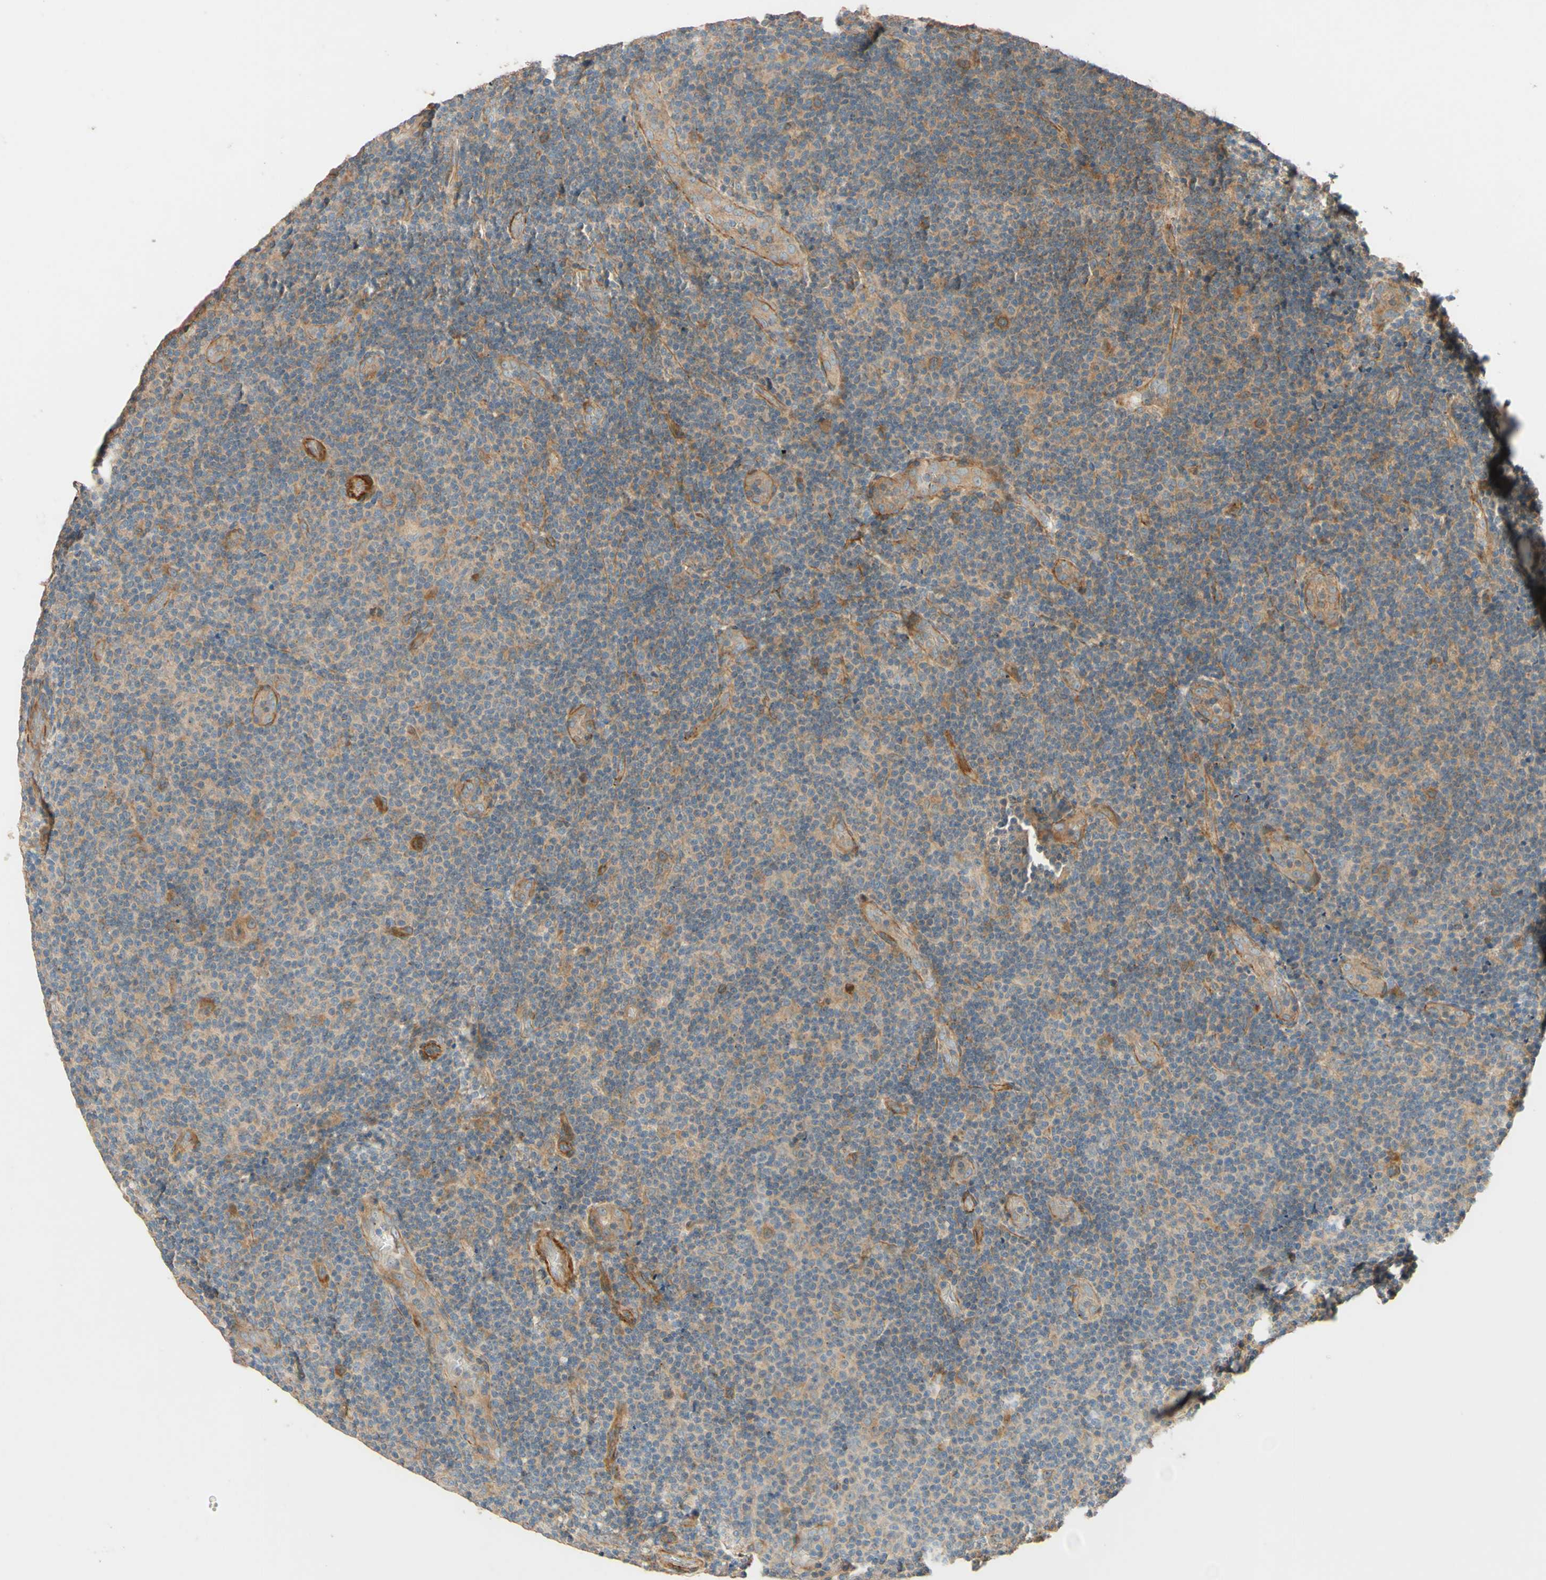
{"staining": {"intensity": "weak", "quantity": ">75%", "location": "cytoplasmic/membranous"}, "tissue": "lymphoma", "cell_type": "Tumor cells", "image_type": "cancer", "snomed": [{"axis": "morphology", "description": "Malignant lymphoma, non-Hodgkin's type, Low grade"}, {"axis": "topography", "description": "Lymph node"}], "caption": "Protein expression by immunohistochemistry (IHC) shows weak cytoplasmic/membranous staining in approximately >75% of tumor cells in low-grade malignant lymphoma, non-Hodgkin's type.", "gene": "ADAM17", "patient": {"sex": "male", "age": 83}}